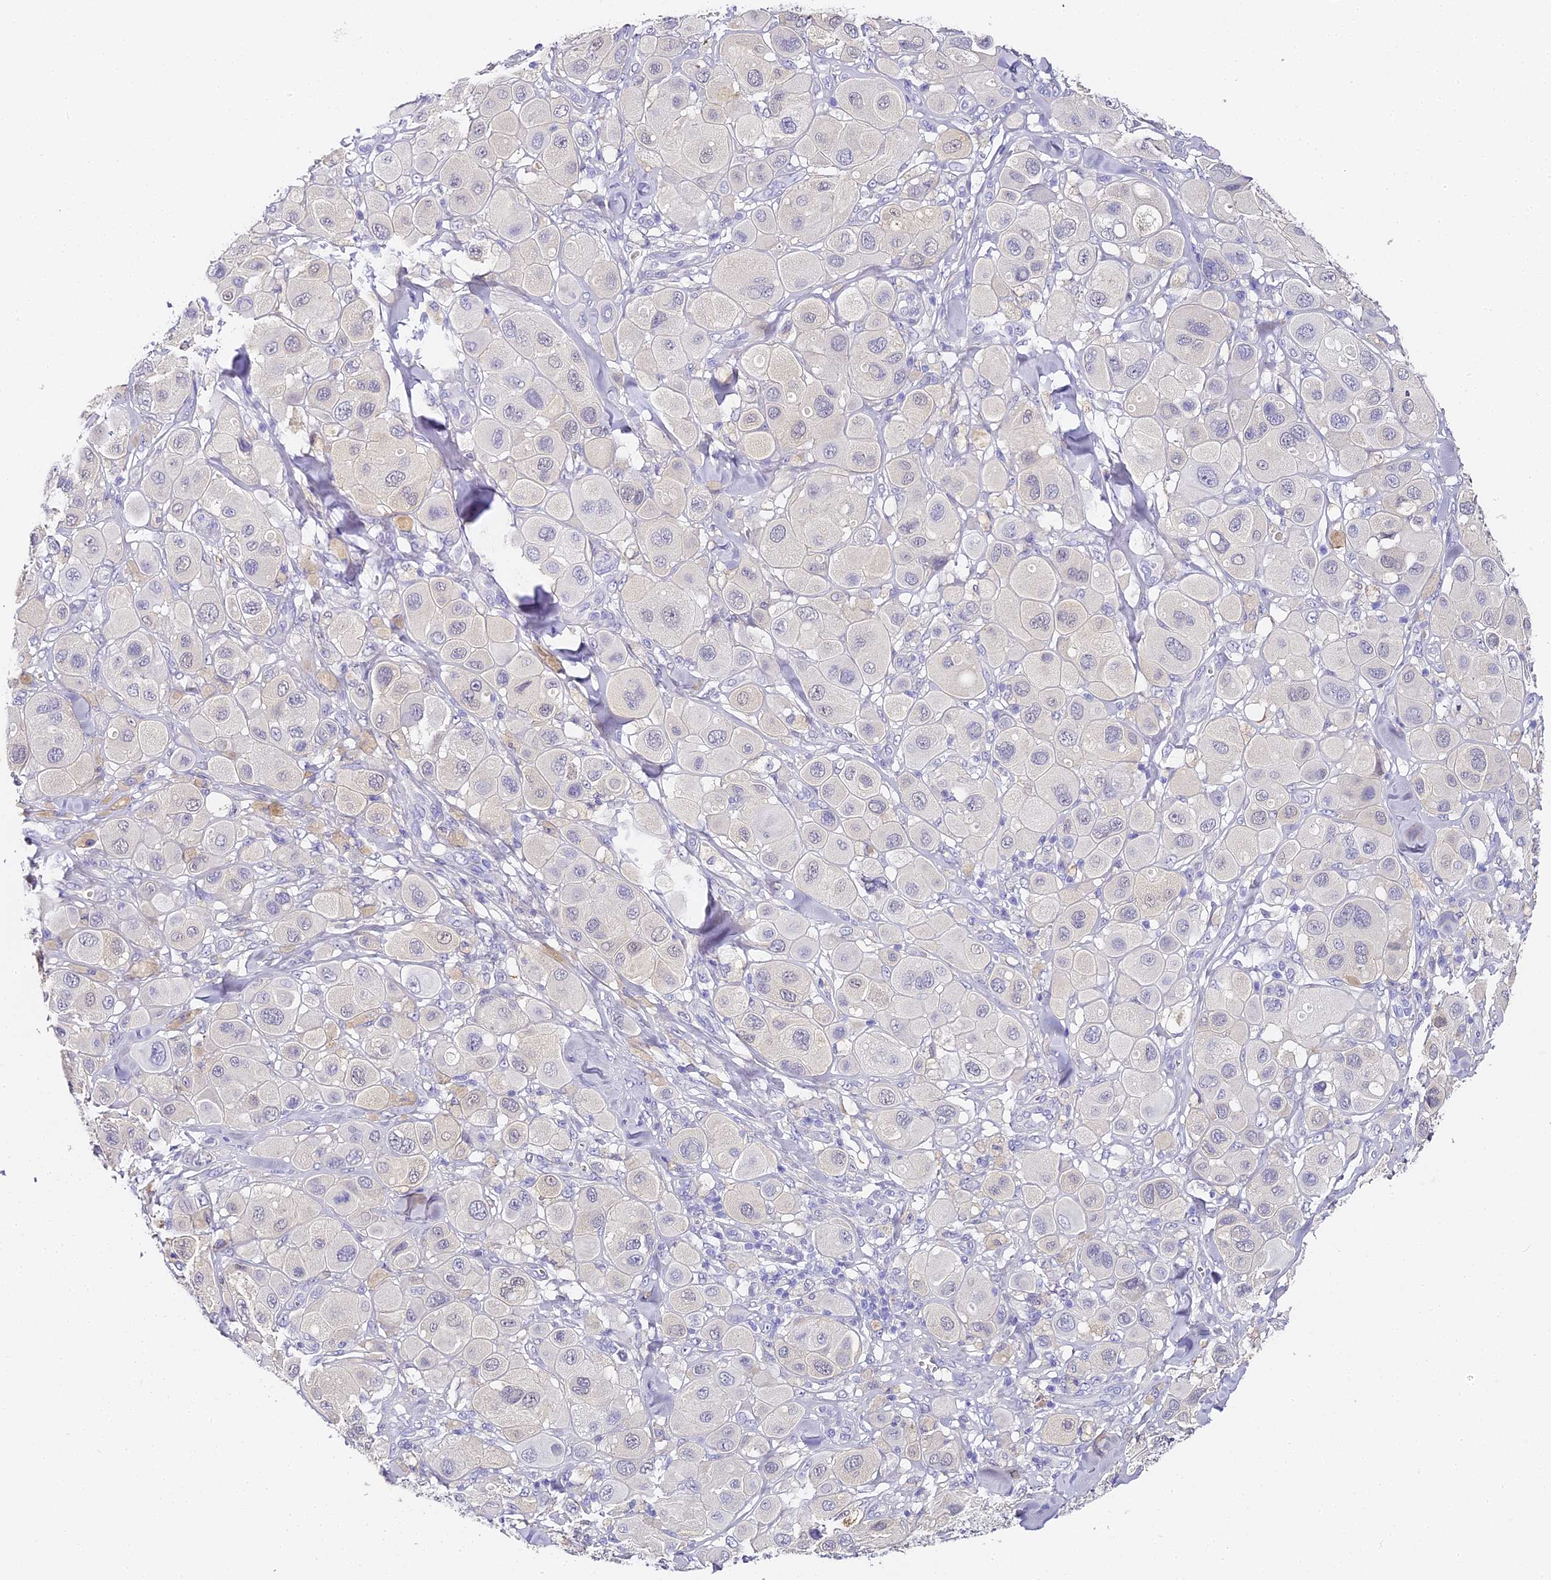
{"staining": {"intensity": "negative", "quantity": "none", "location": "none"}, "tissue": "melanoma", "cell_type": "Tumor cells", "image_type": "cancer", "snomed": [{"axis": "morphology", "description": "Malignant melanoma, Metastatic site"}, {"axis": "topography", "description": "Skin"}], "caption": "The micrograph displays no staining of tumor cells in malignant melanoma (metastatic site). The staining was performed using DAB (3,3'-diaminobenzidine) to visualize the protein expression in brown, while the nuclei were stained in blue with hematoxylin (Magnification: 20x).", "gene": "ABHD14A-ACY1", "patient": {"sex": "male", "age": 41}}